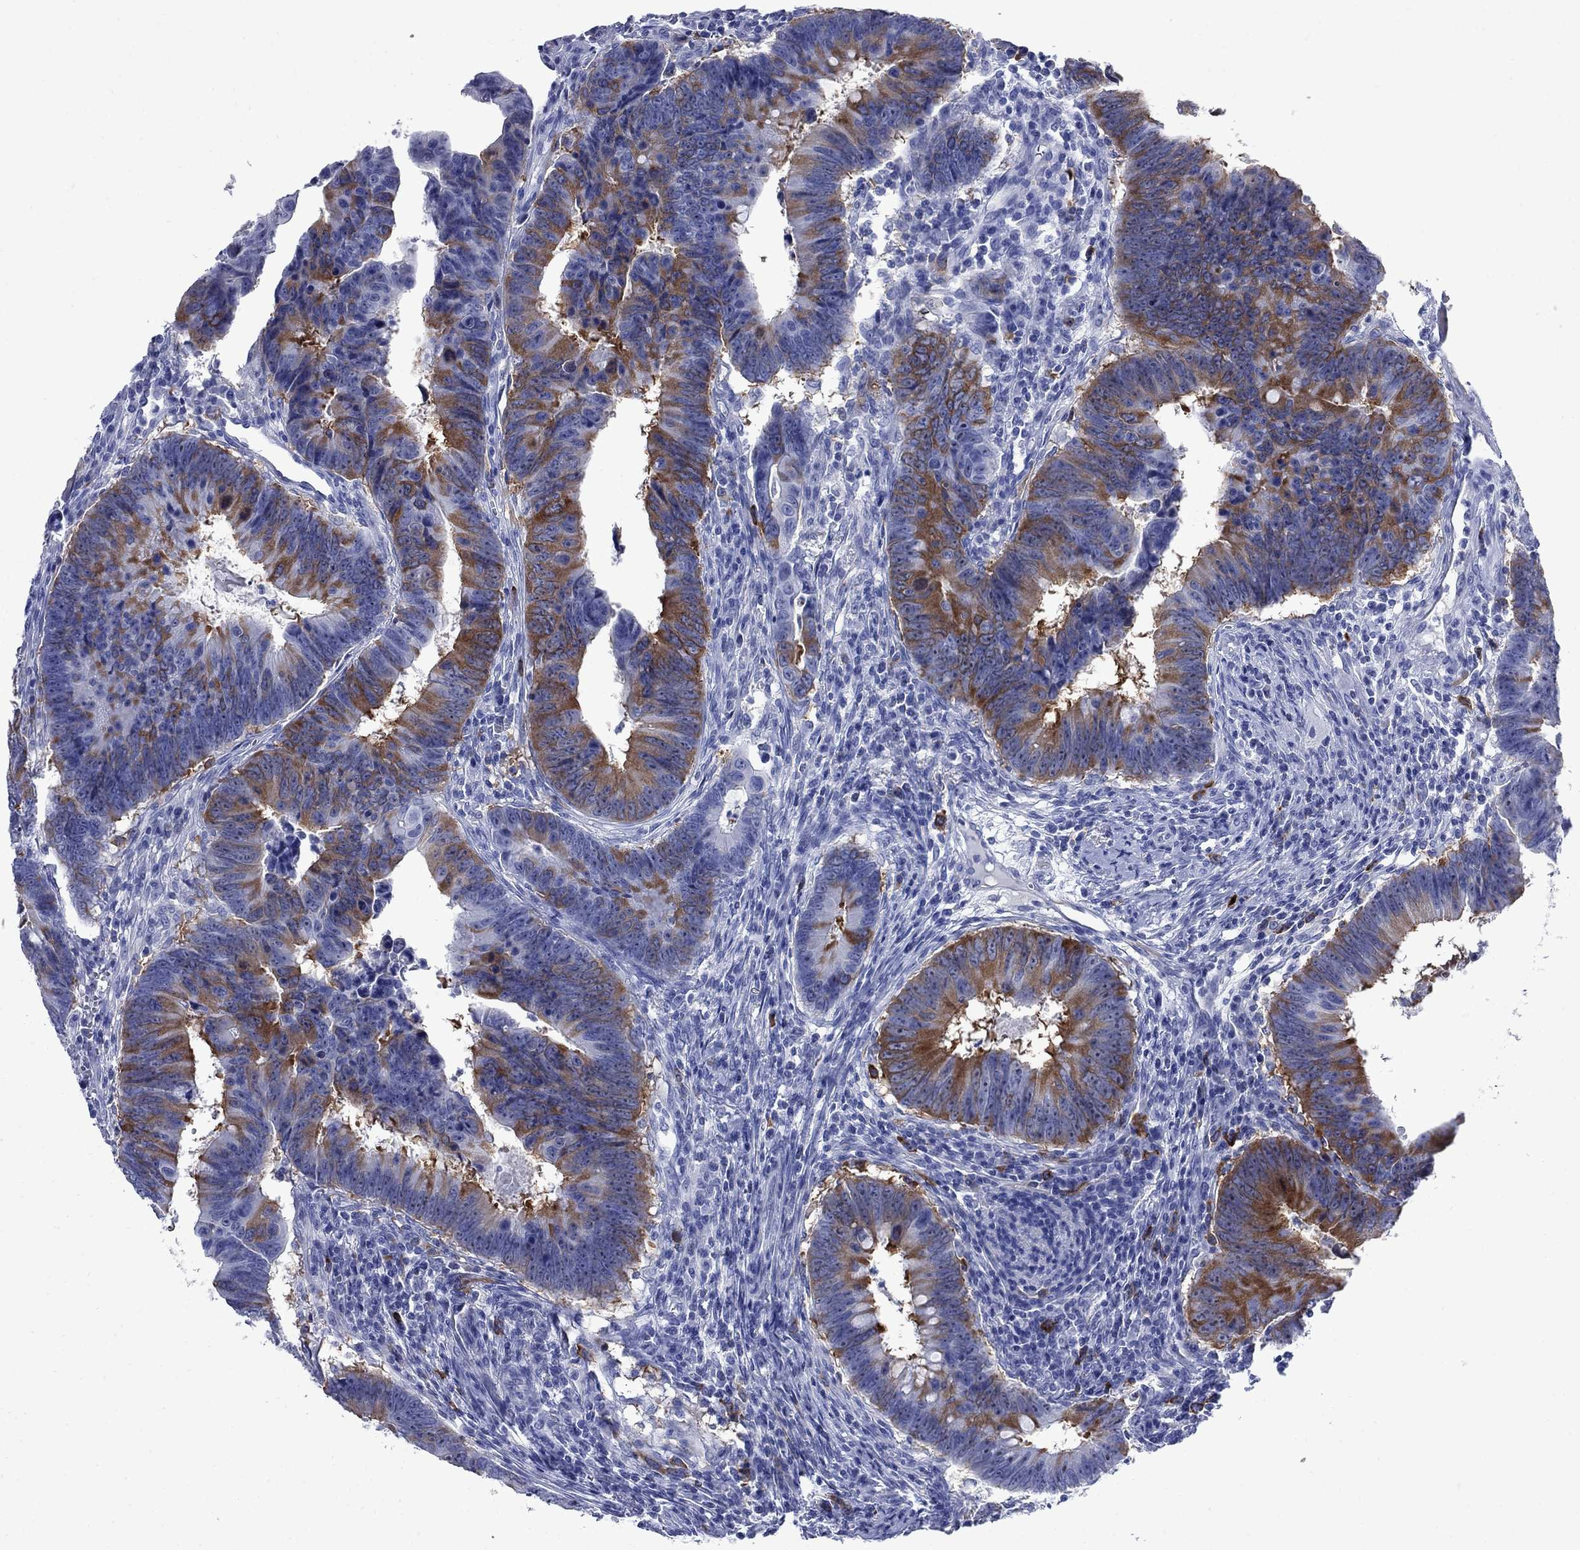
{"staining": {"intensity": "strong", "quantity": "25%-75%", "location": "cytoplasmic/membranous"}, "tissue": "colorectal cancer", "cell_type": "Tumor cells", "image_type": "cancer", "snomed": [{"axis": "morphology", "description": "Adenocarcinoma, NOS"}, {"axis": "topography", "description": "Colon"}], "caption": "A histopathology image of colorectal adenocarcinoma stained for a protein exhibits strong cytoplasmic/membranous brown staining in tumor cells.", "gene": "TACC3", "patient": {"sex": "female", "age": 87}}